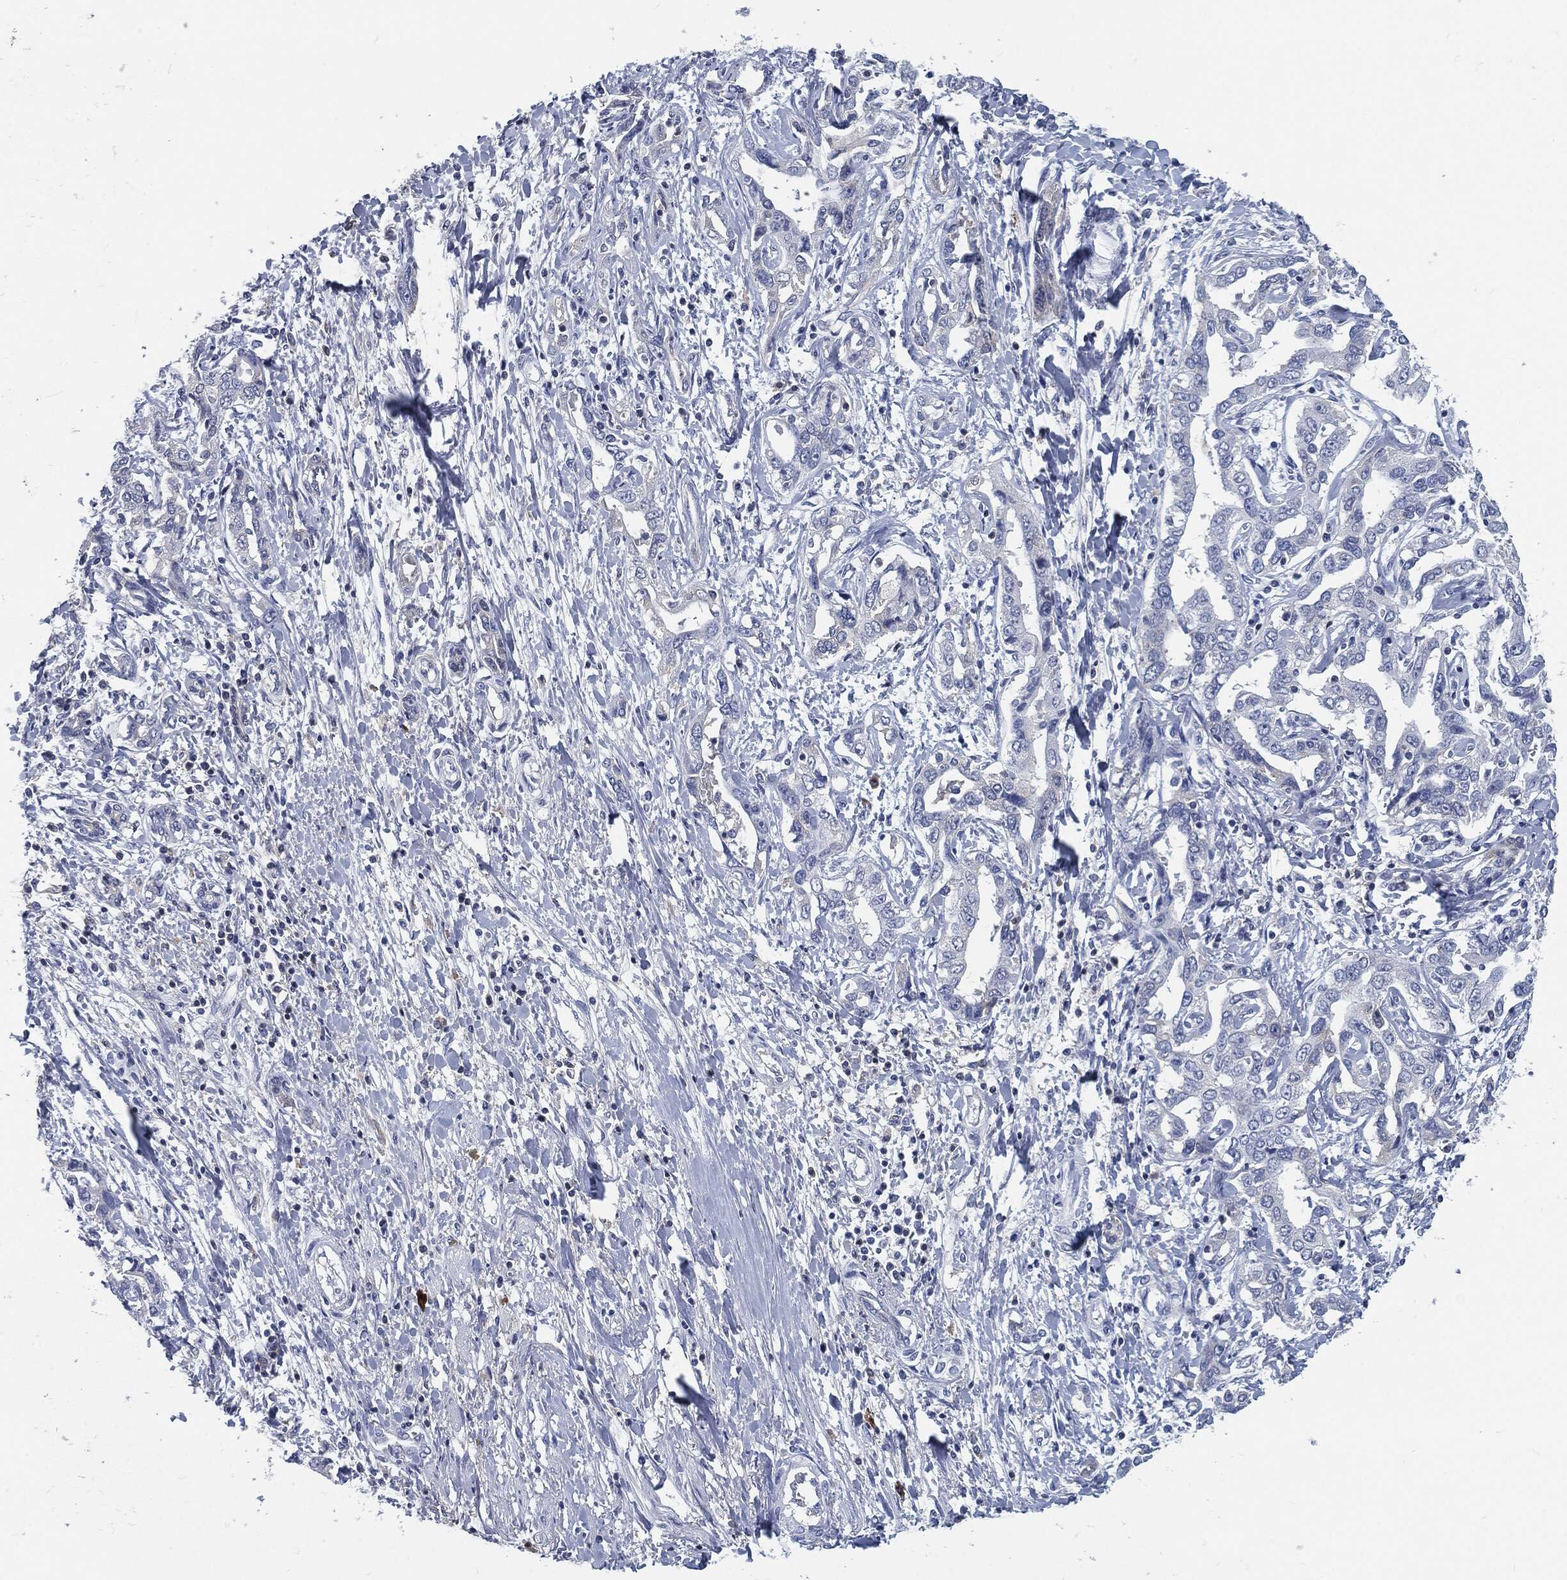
{"staining": {"intensity": "negative", "quantity": "none", "location": "none"}, "tissue": "liver cancer", "cell_type": "Tumor cells", "image_type": "cancer", "snomed": [{"axis": "morphology", "description": "Cholangiocarcinoma"}, {"axis": "topography", "description": "Liver"}], "caption": "Immunohistochemistry (IHC) micrograph of human liver cholangiocarcinoma stained for a protein (brown), which exhibits no staining in tumor cells. (Immunohistochemistry, brightfield microscopy, high magnification).", "gene": "MST1", "patient": {"sex": "male", "age": 59}}